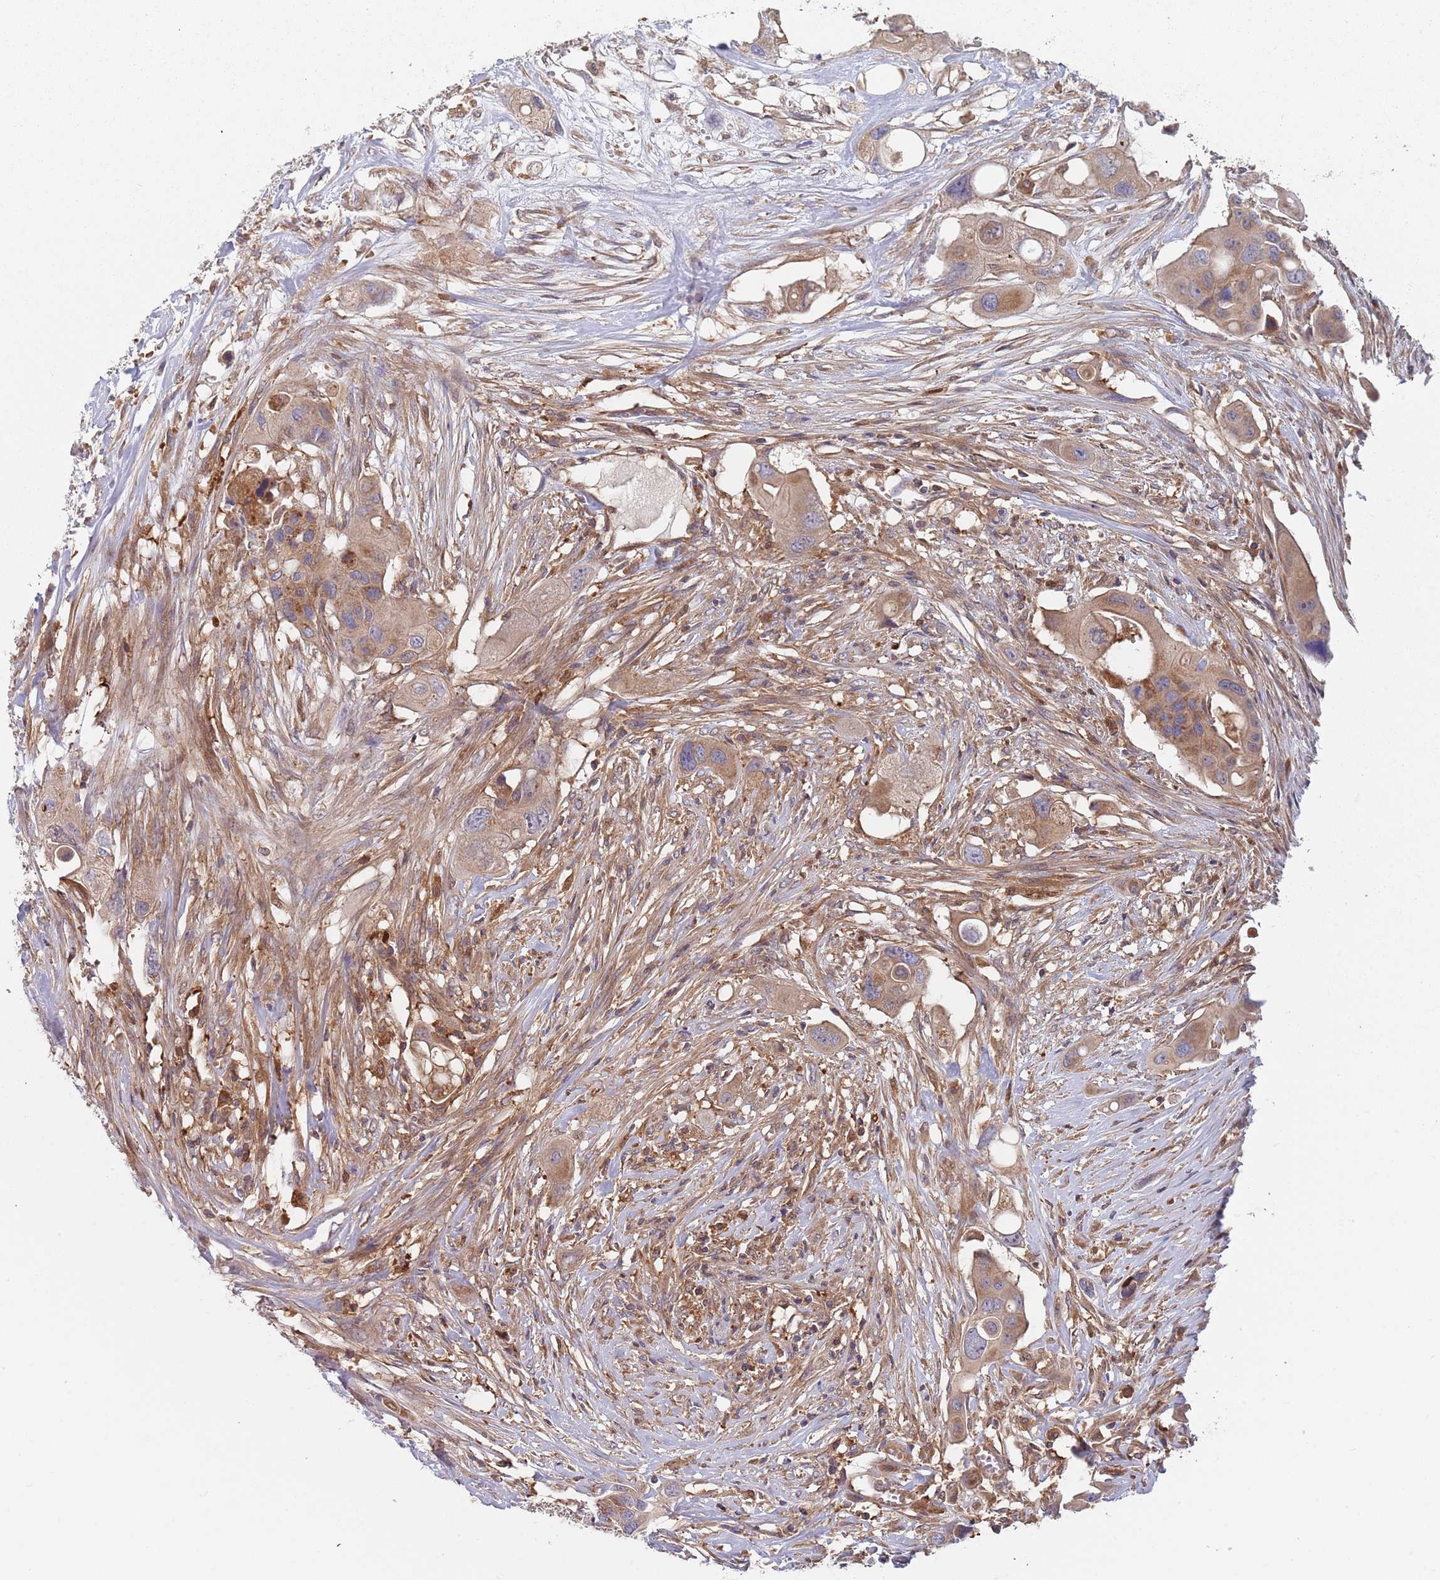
{"staining": {"intensity": "moderate", "quantity": ">75%", "location": "cytoplasmic/membranous"}, "tissue": "colorectal cancer", "cell_type": "Tumor cells", "image_type": "cancer", "snomed": [{"axis": "morphology", "description": "Adenocarcinoma, NOS"}, {"axis": "topography", "description": "Colon"}], "caption": "Tumor cells reveal medium levels of moderate cytoplasmic/membranous staining in about >75% of cells in adenocarcinoma (colorectal).", "gene": "GDI2", "patient": {"sex": "male", "age": 77}}